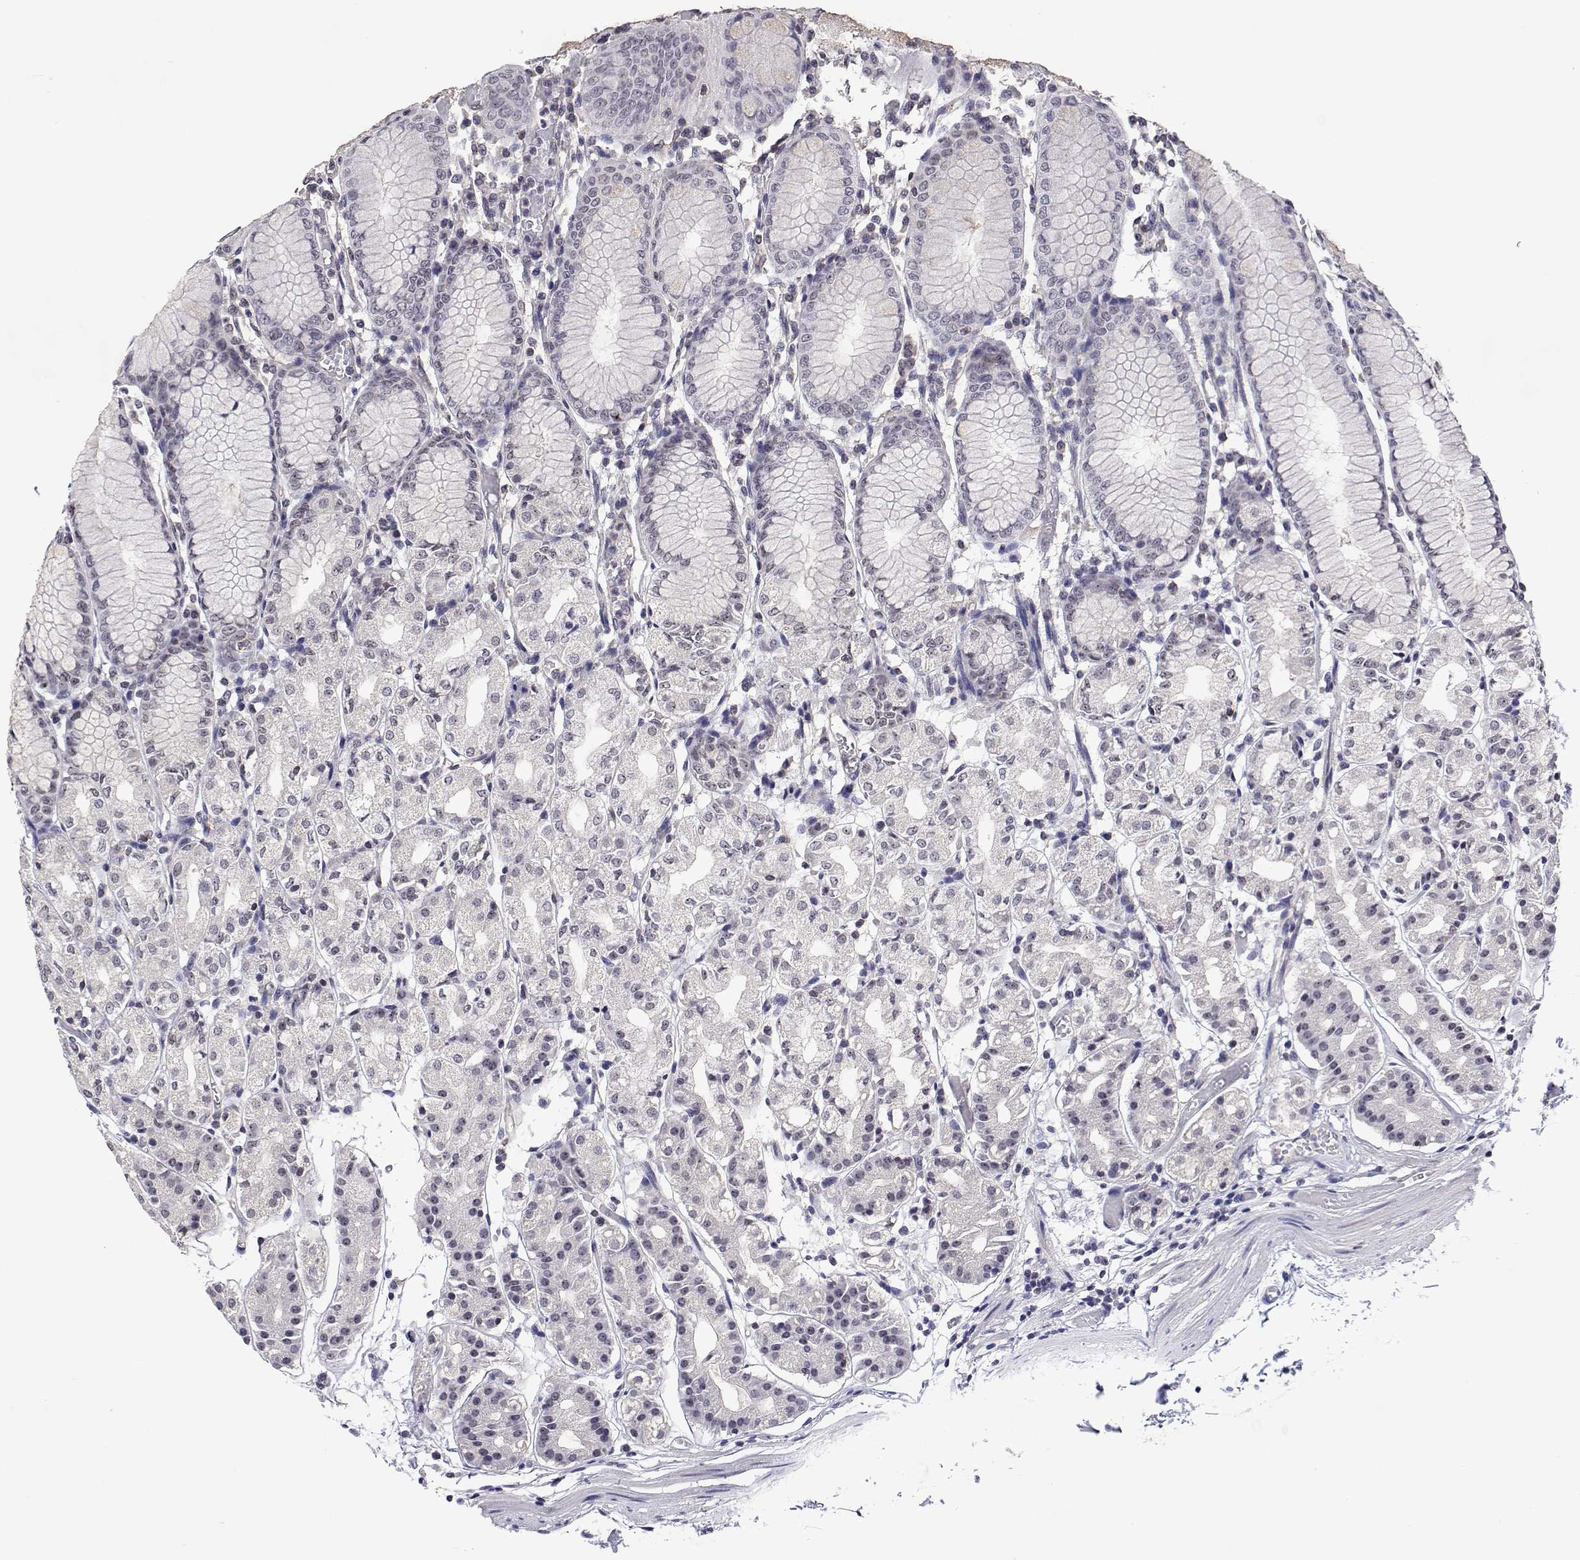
{"staining": {"intensity": "weak", "quantity": "25%-75%", "location": "nuclear"}, "tissue": "stomach", "cell_type": "Glandular cells", "image_type": "normal", "snomed": [{"axis": "morphology", "description": "Normal tissue, NOS"}, {"axis": "topography", "description": "Stomach"}], "caption": "The image reveals immunohistochemical staining of normal stomach. There is weak nuclear expression is appreciated in about 25%-75% of glandular cells.", "gene": "NHP2", "patient": {"sex": "female", "age": 57}}